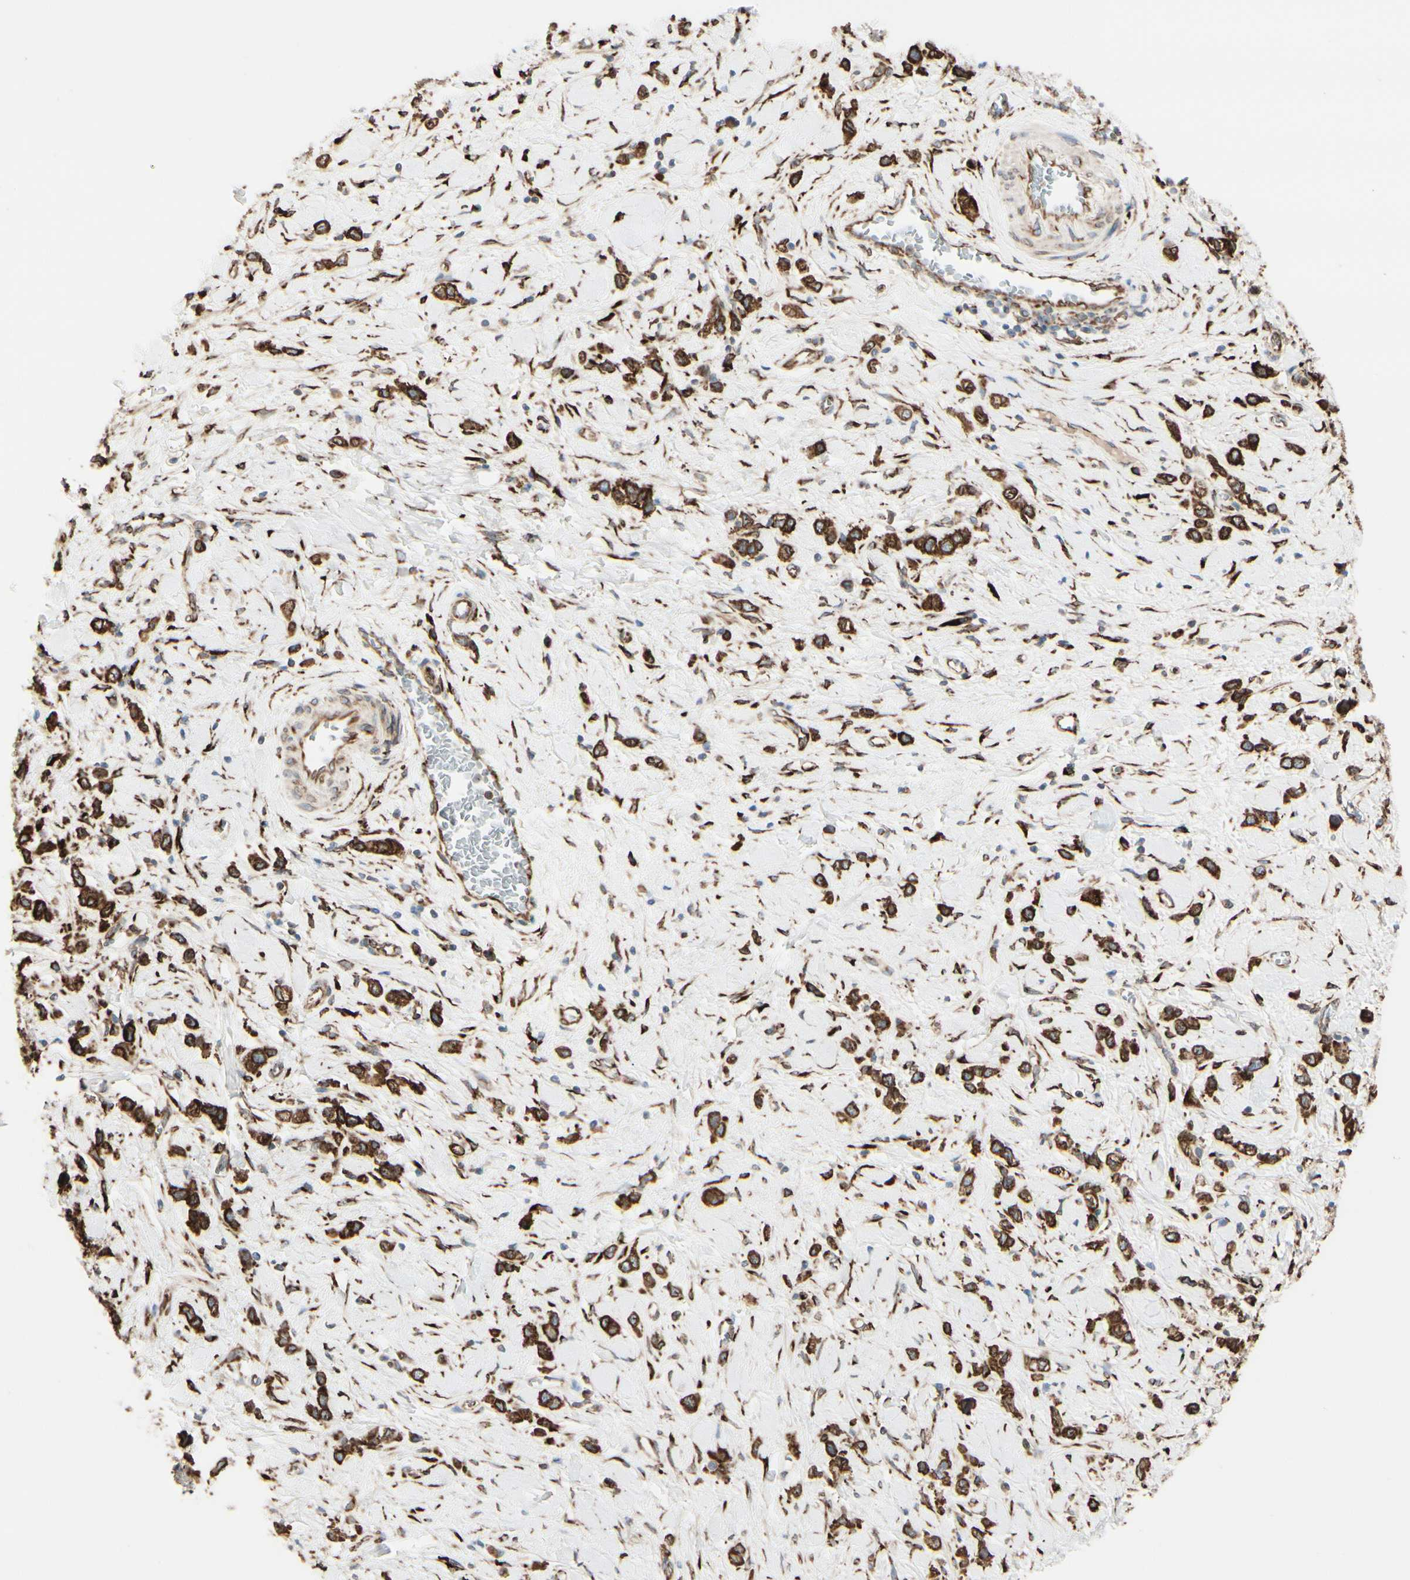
{"staining": {"intensity": "strong", "quantity": ">75%", "location": "cytoplasmic/membranous"}, "tissue": "stomach cancer", "cell_type": "Tumor cells", "image_type": "cancer", "snomed": [{"axis": "morphology", "description": "Normal tissue, NOS"}, {"axis": "morphology", "description": "Adenocarcinoma, NOS"}, {"axis": "topography", "description": "Stomach, upper"}, {"axis": "topography", "description": "Stomach"}], "caption": "Protein expression by immunohistochemistry (IHC) exhibits strong cytoplasmic/membranous expression in approximately >75% of tumor cells in stomach cancer.", "gene": "RRBP1", "patient": {"sex": "female", "age": 65}}